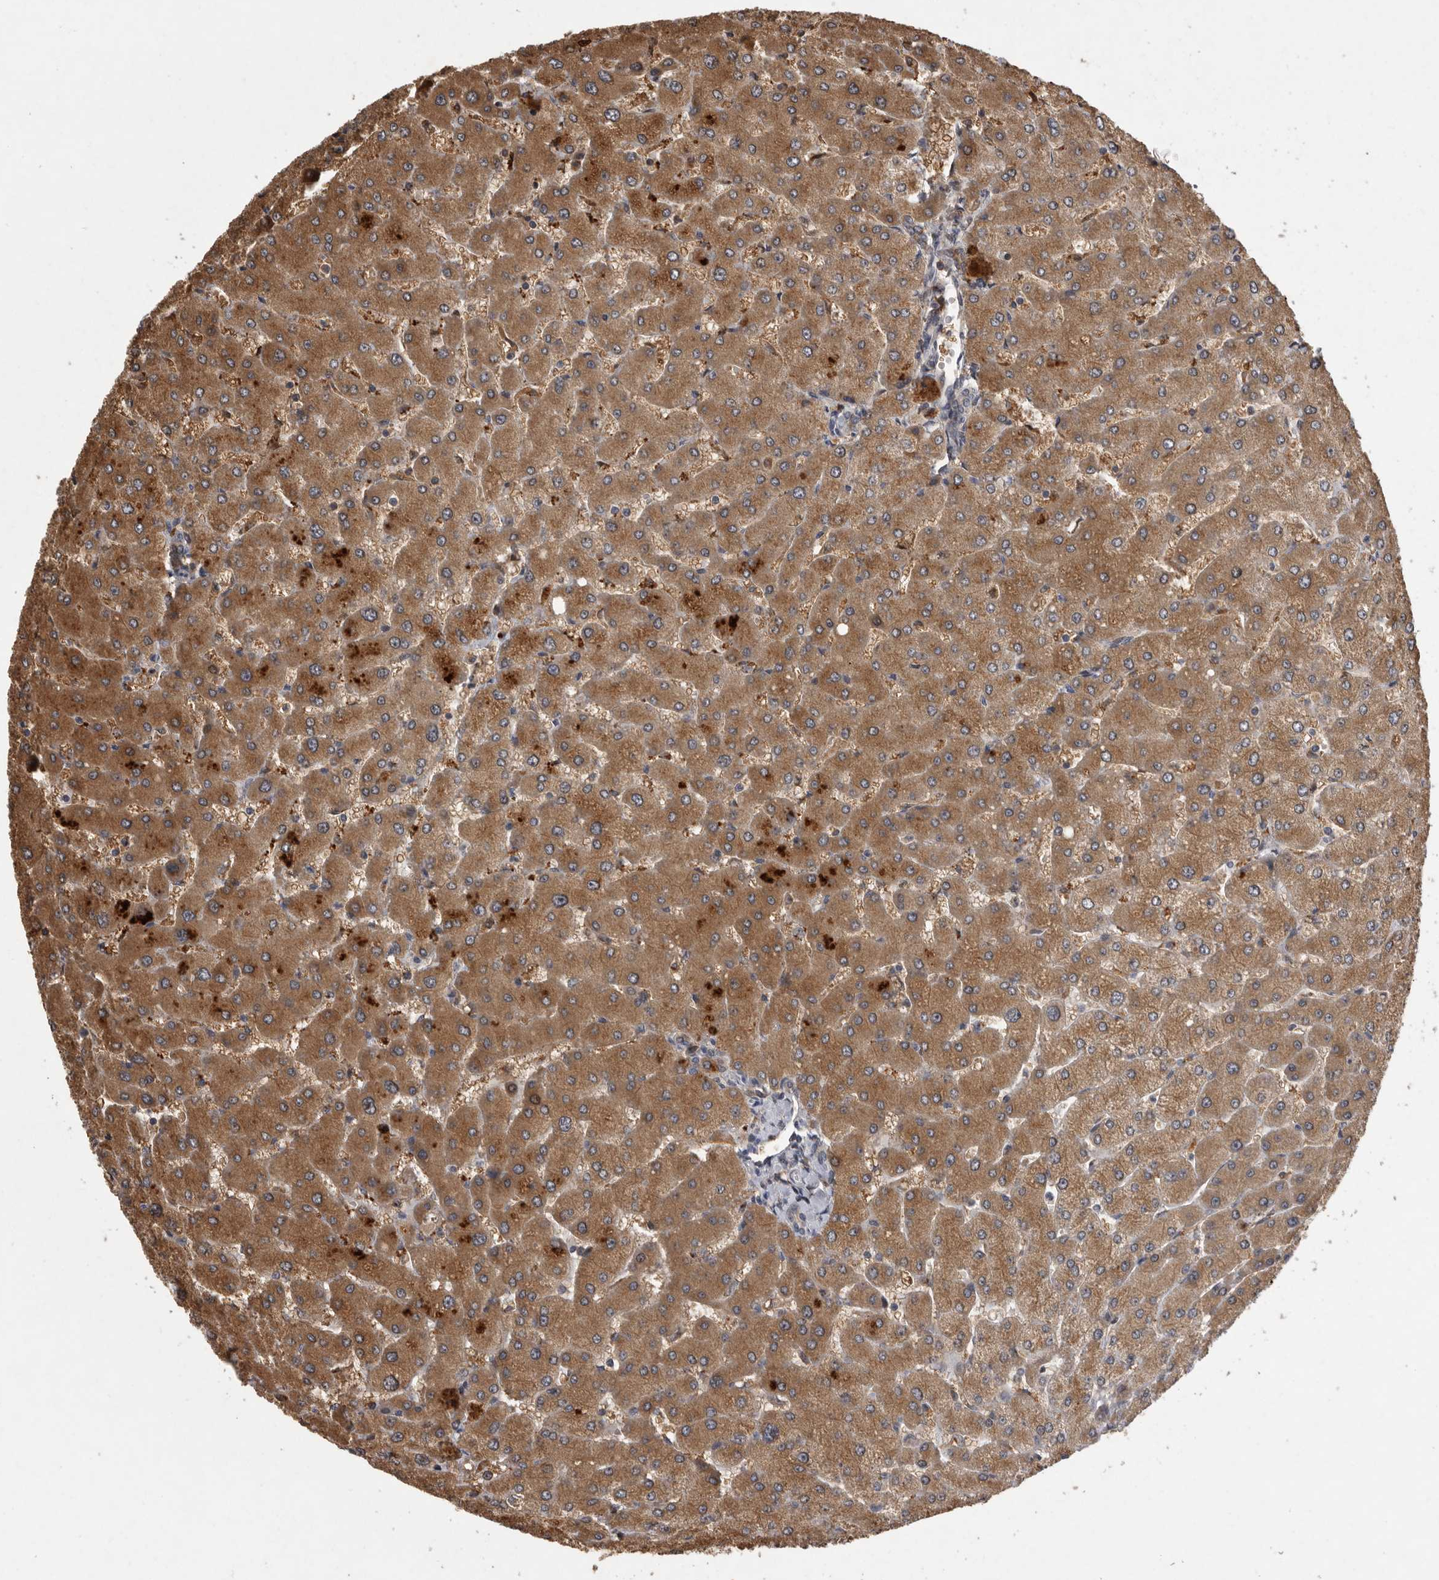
{"staining": {"intensity": "weak", "quantity": "25%-75%", "location": "cytoplasmic/membranous"}, "tissue": "liver", "cell_type": "Cholangiocytes", "image_type": "normal", "snomed": [{"axis": "morphology", "description": "Normal tissue, NOS"}, {"axis": "topography", "description": "Liver"}], "caption": "High-power microscopy captured an immunohistochemistry micrograph of benign liver, revealing weak cytoplasmic/membranous staining in about 25%-75% of cholangiocytes.", "gene": "MAN2A1", "patient": {"sex": "male", "age": 55}}